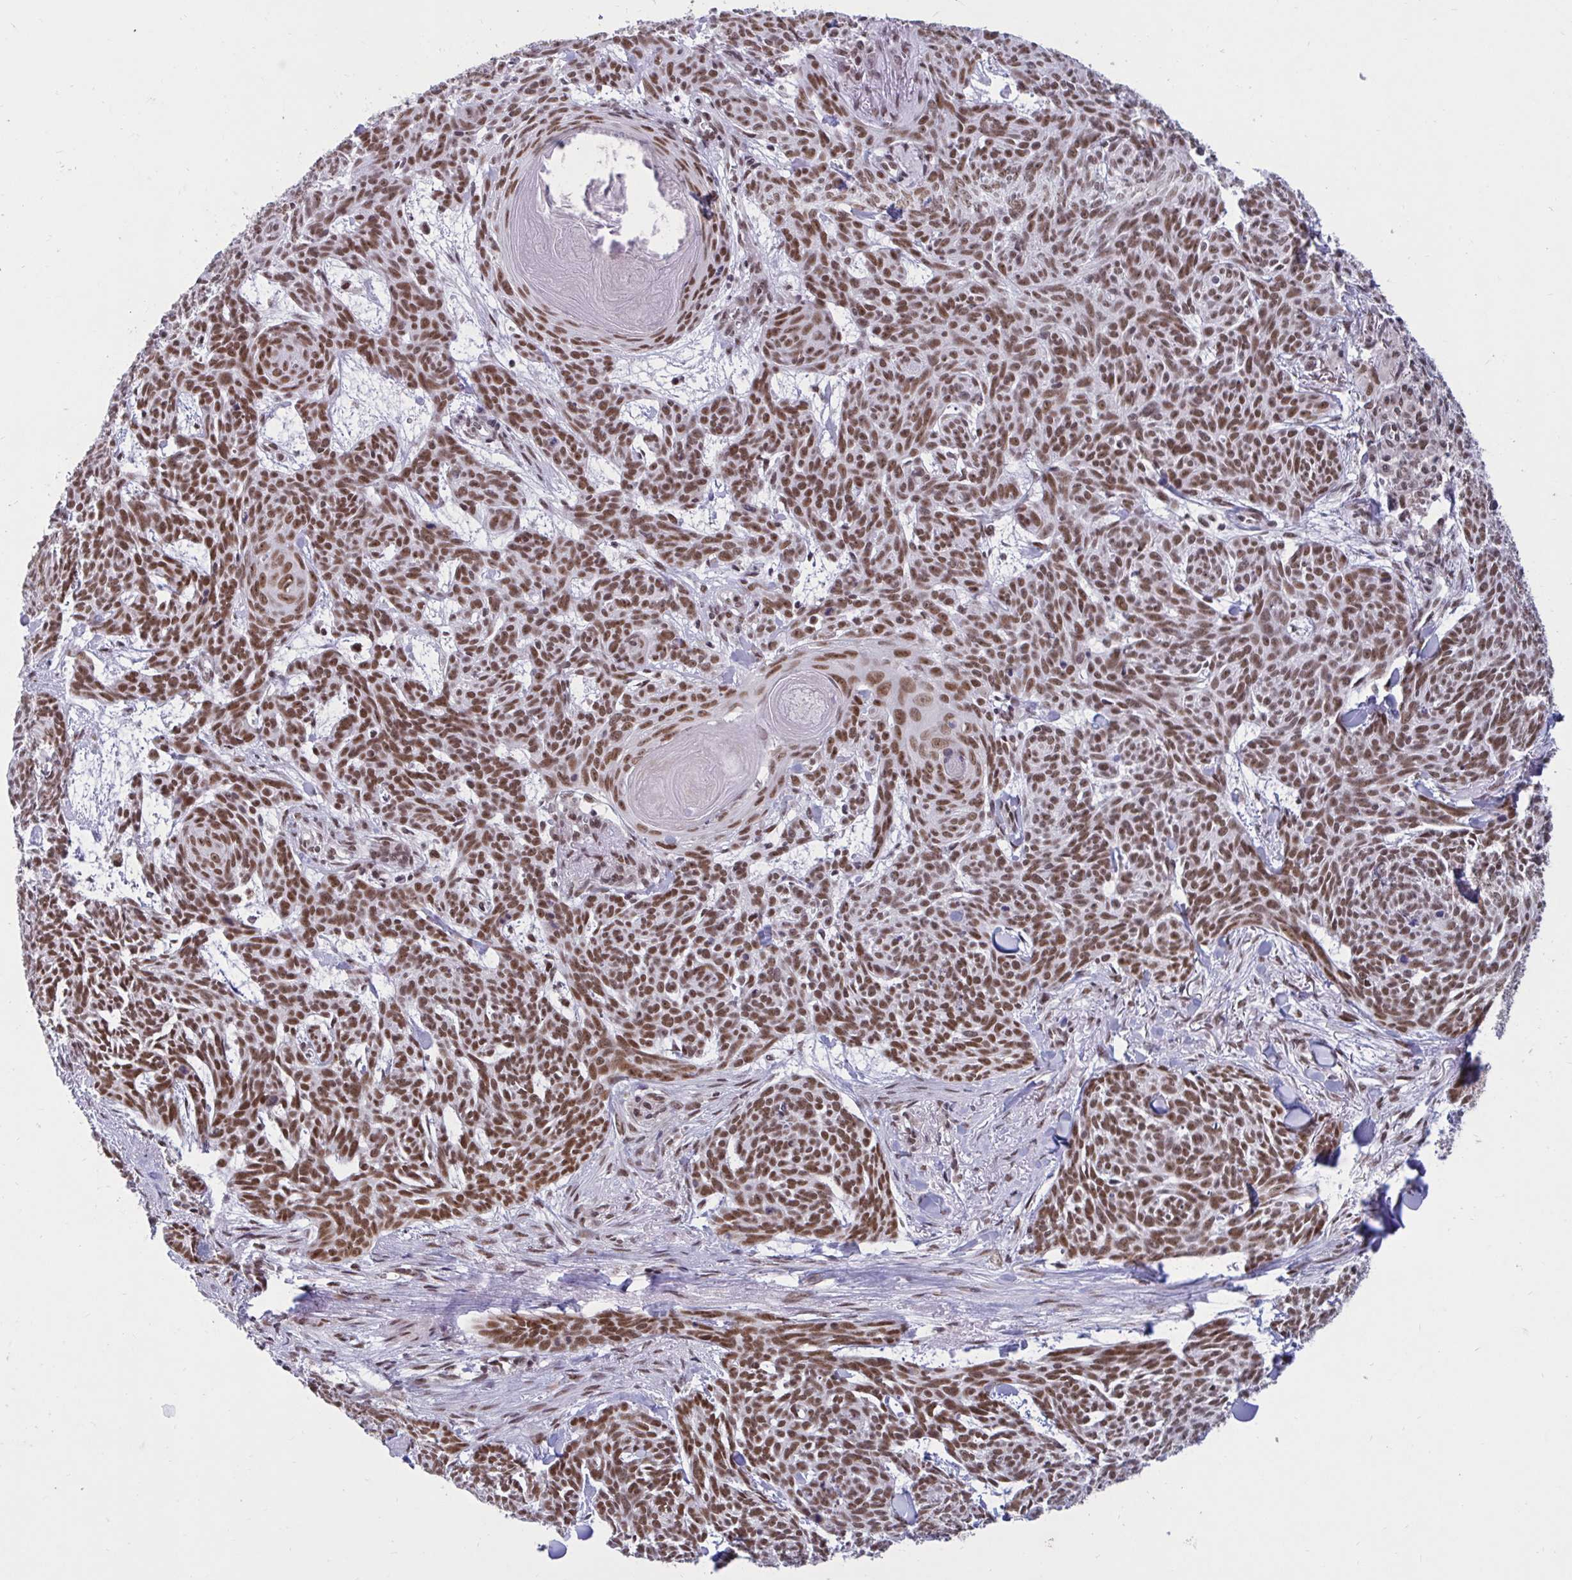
{"staining": {"intensity": "moderate", "quantity": ">75%", "location": "nuclear"}, "tissue": "skin cancer", "cell_type": "Tumor cells", "image_type": "cancer", "snomed": [{"axis": "morphology", "description": "Basal cell carcinoma"}, {"axis": "topography", "description": "Skin"}], "caption": "Protein staining of basal cell carcinoma (skin) tissue reveals moderate nuclear staining in approximately >75% of tumor cells.", "gene": "PHF10", "patient": {"sex": "female", "age": 93}}